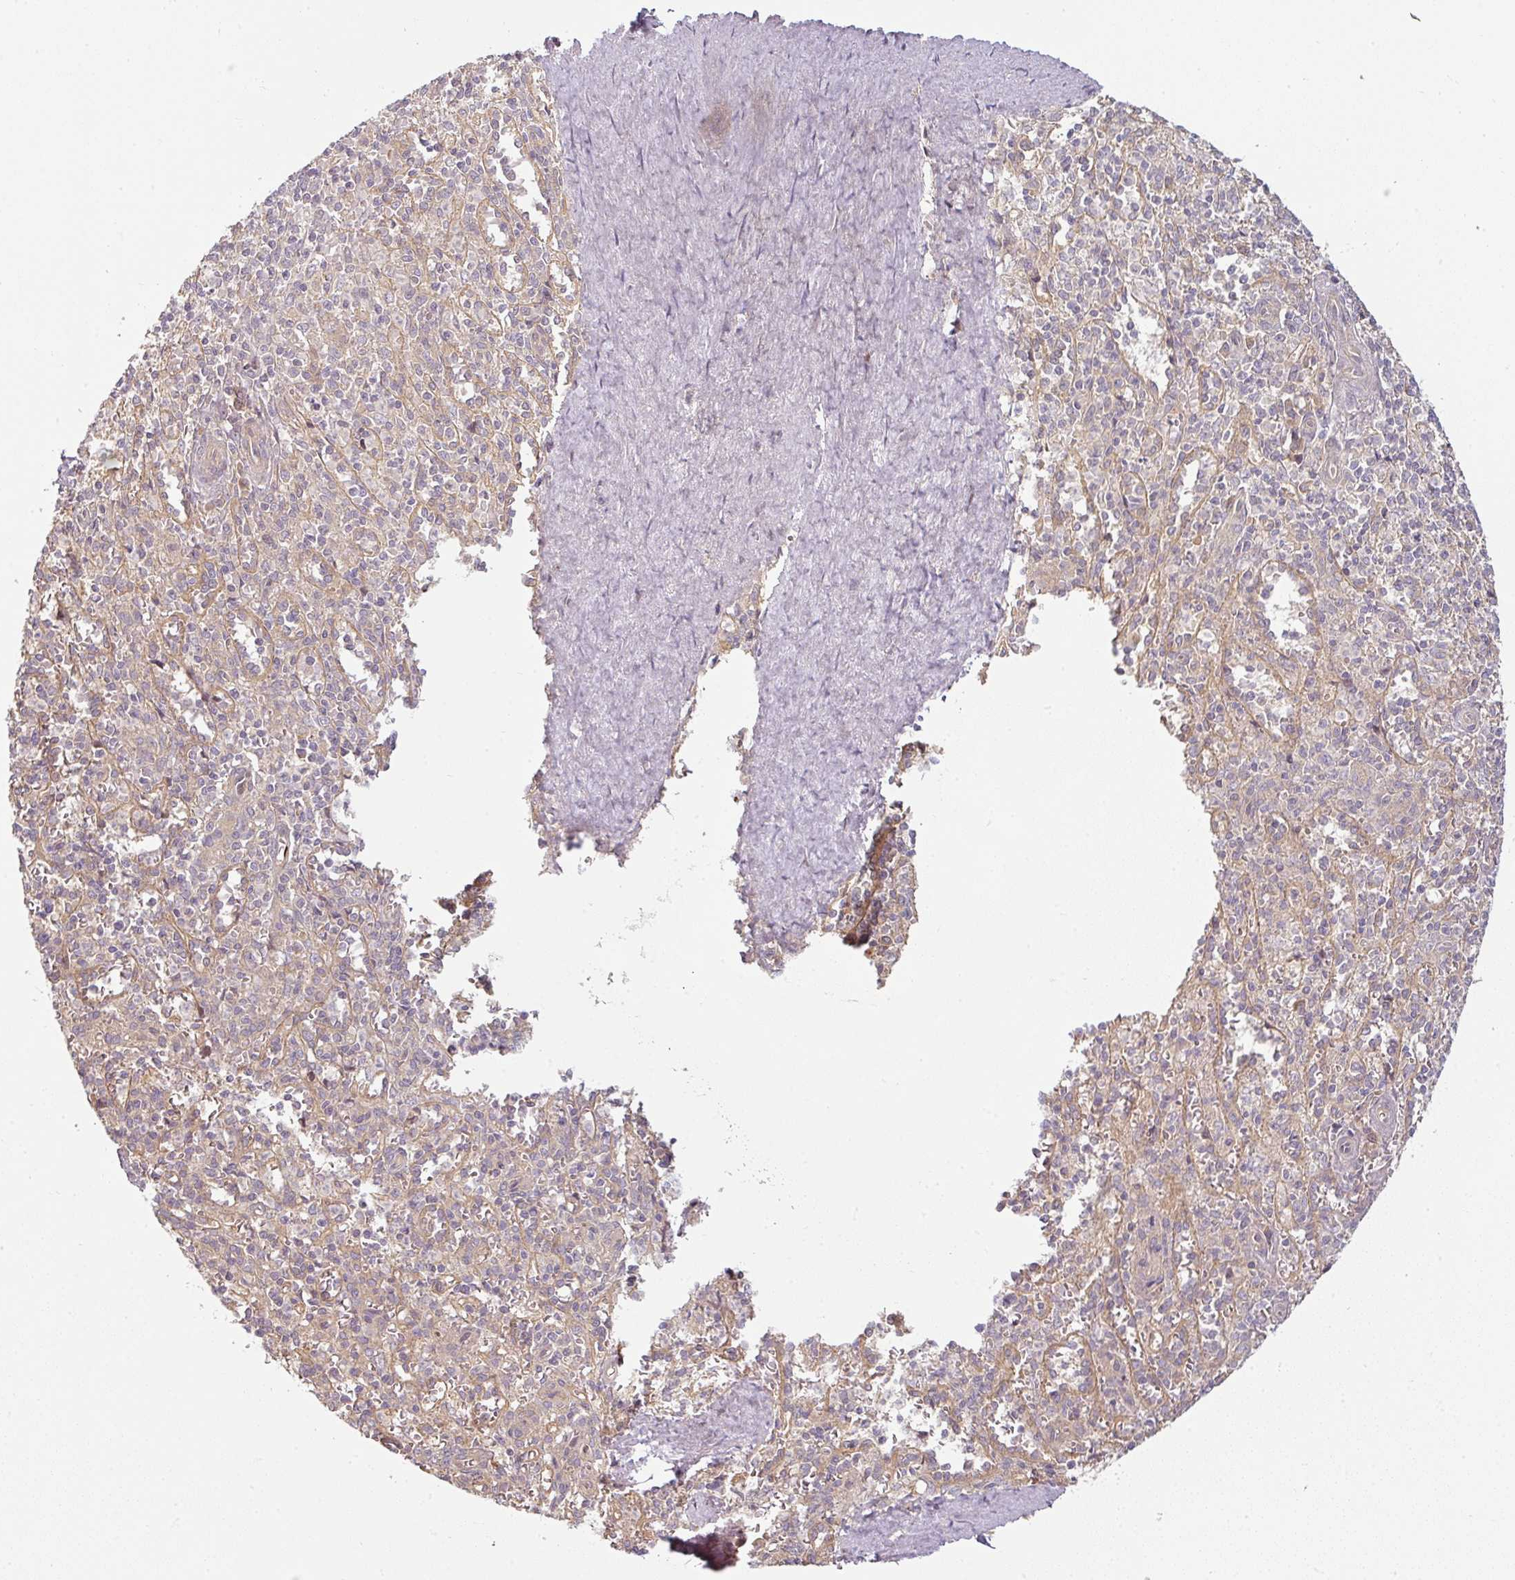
{"staining": {"intensity": "negative", "quantity": "none", "location": "none"}, "tissue": "spleen", "cell_type": "Cells in red pulp", "image_type": "normal", "snomed": [{"axis": "morphology", "description": "Normal tissue, NOS"}, {"axis": "topography", "description": "Spleen"}], "caption": "IHC histopathology image of normal spleen stained for a protein (brown), which exhibits no staining in cells in red pulp. The staining was performed using DAB (3,3'-diaminobenzidine) to visualize the protein expression in brown, while the nuclei were stained in blue with hematoxylin (Magnification: 20x).", "gene": "RNF31", "patient": {"sex": "female", "age": 70}}